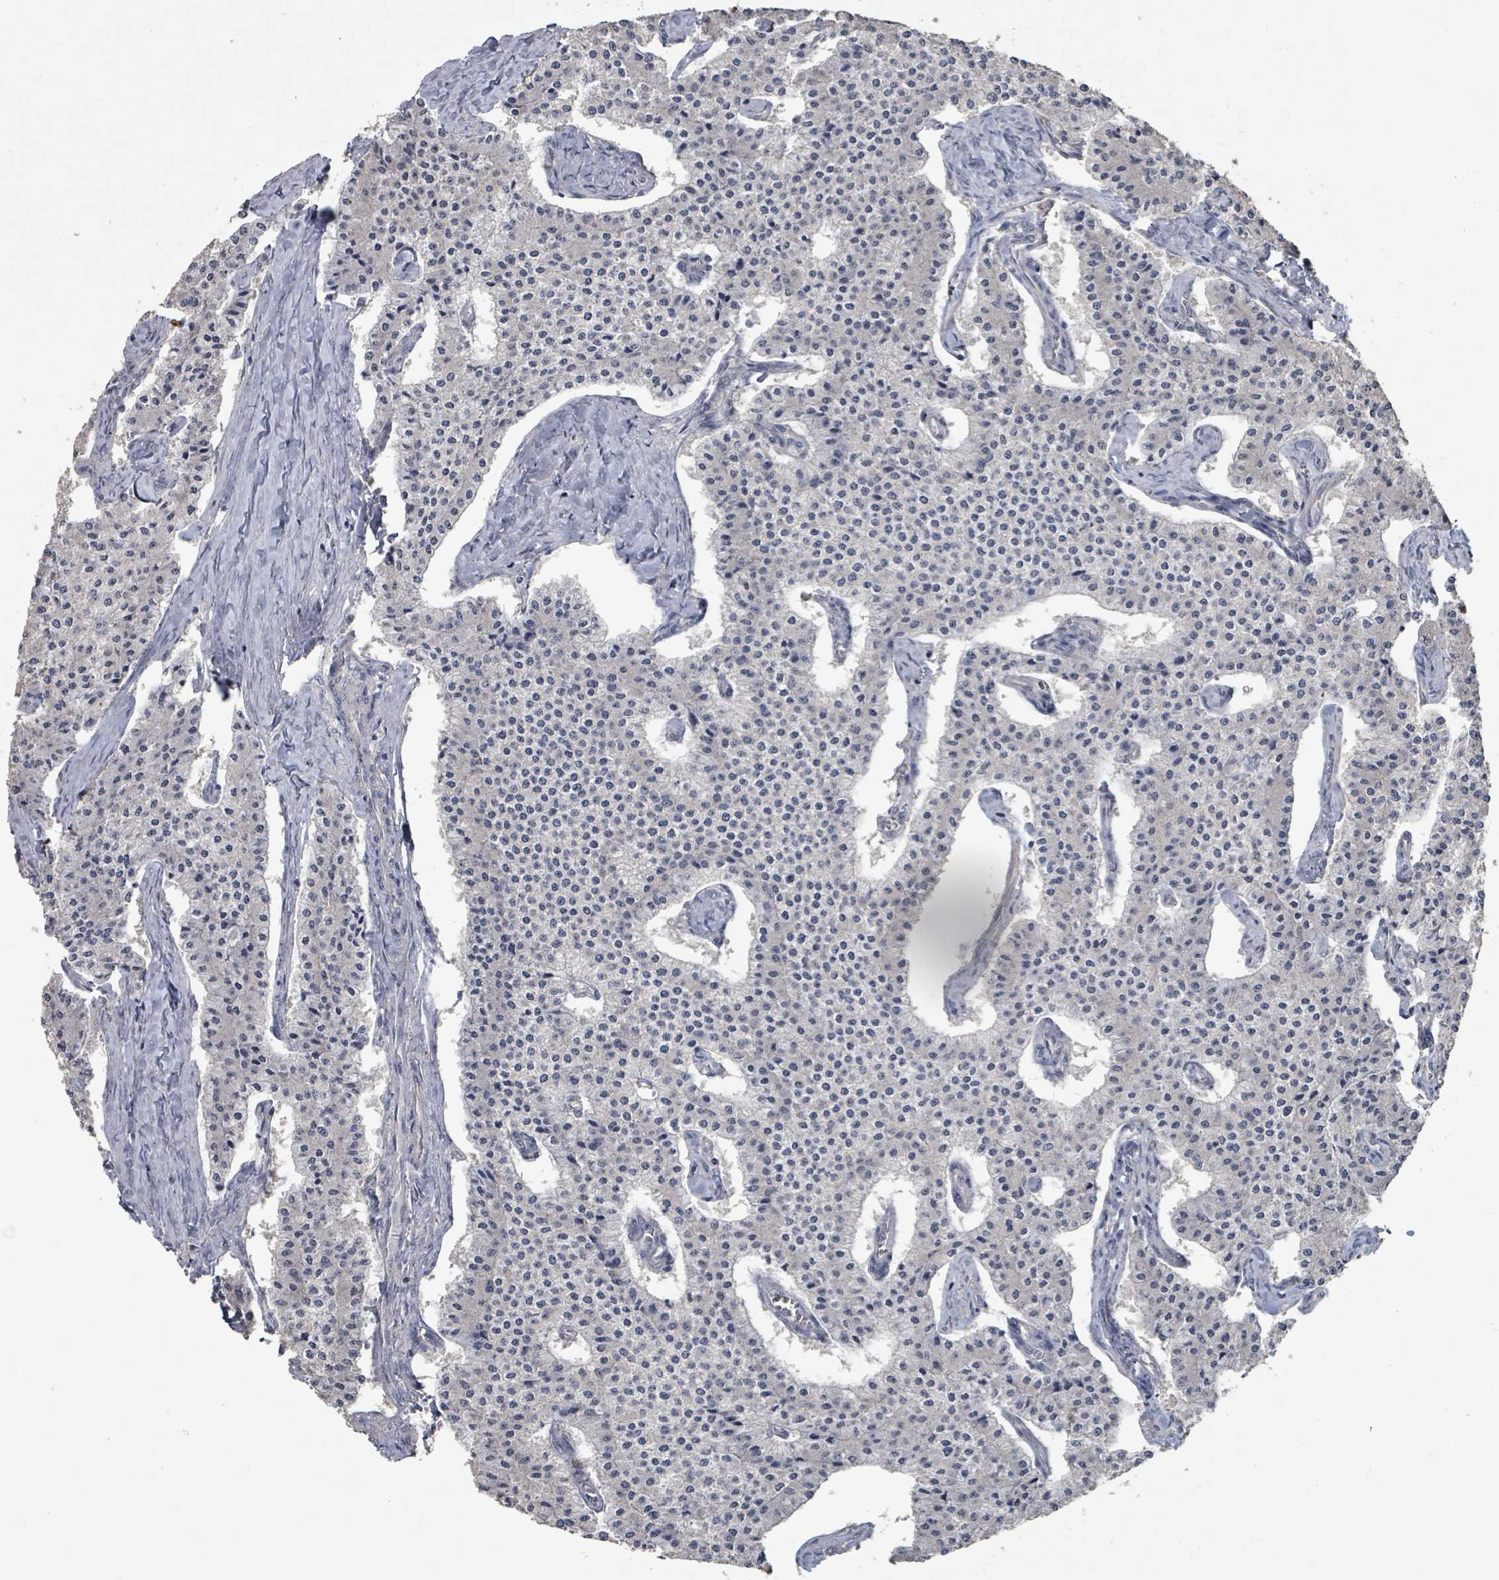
{"staining": {"intensity": "negative", "quantity": "none", "location": "none"}, "tissue": "carcinoid", "cell_type": "Tumor cells", "image_type": "cancer", "snomed": [{"axis": "morphology", "description": "Carcinoid, malignant, NOS"}, {"axis": "topography", "description": "Colon"}], "caption": "The micrograph reveals no staining of tumor cells in carcinoid. Brightfield microscopy of immunohistochemistry (IHC) stained with DAB (brown) and hematoxylin (blue), captured at high magnification.", "gene": "SLC9A7", "patient": {"sex": "female", "age": 52}}